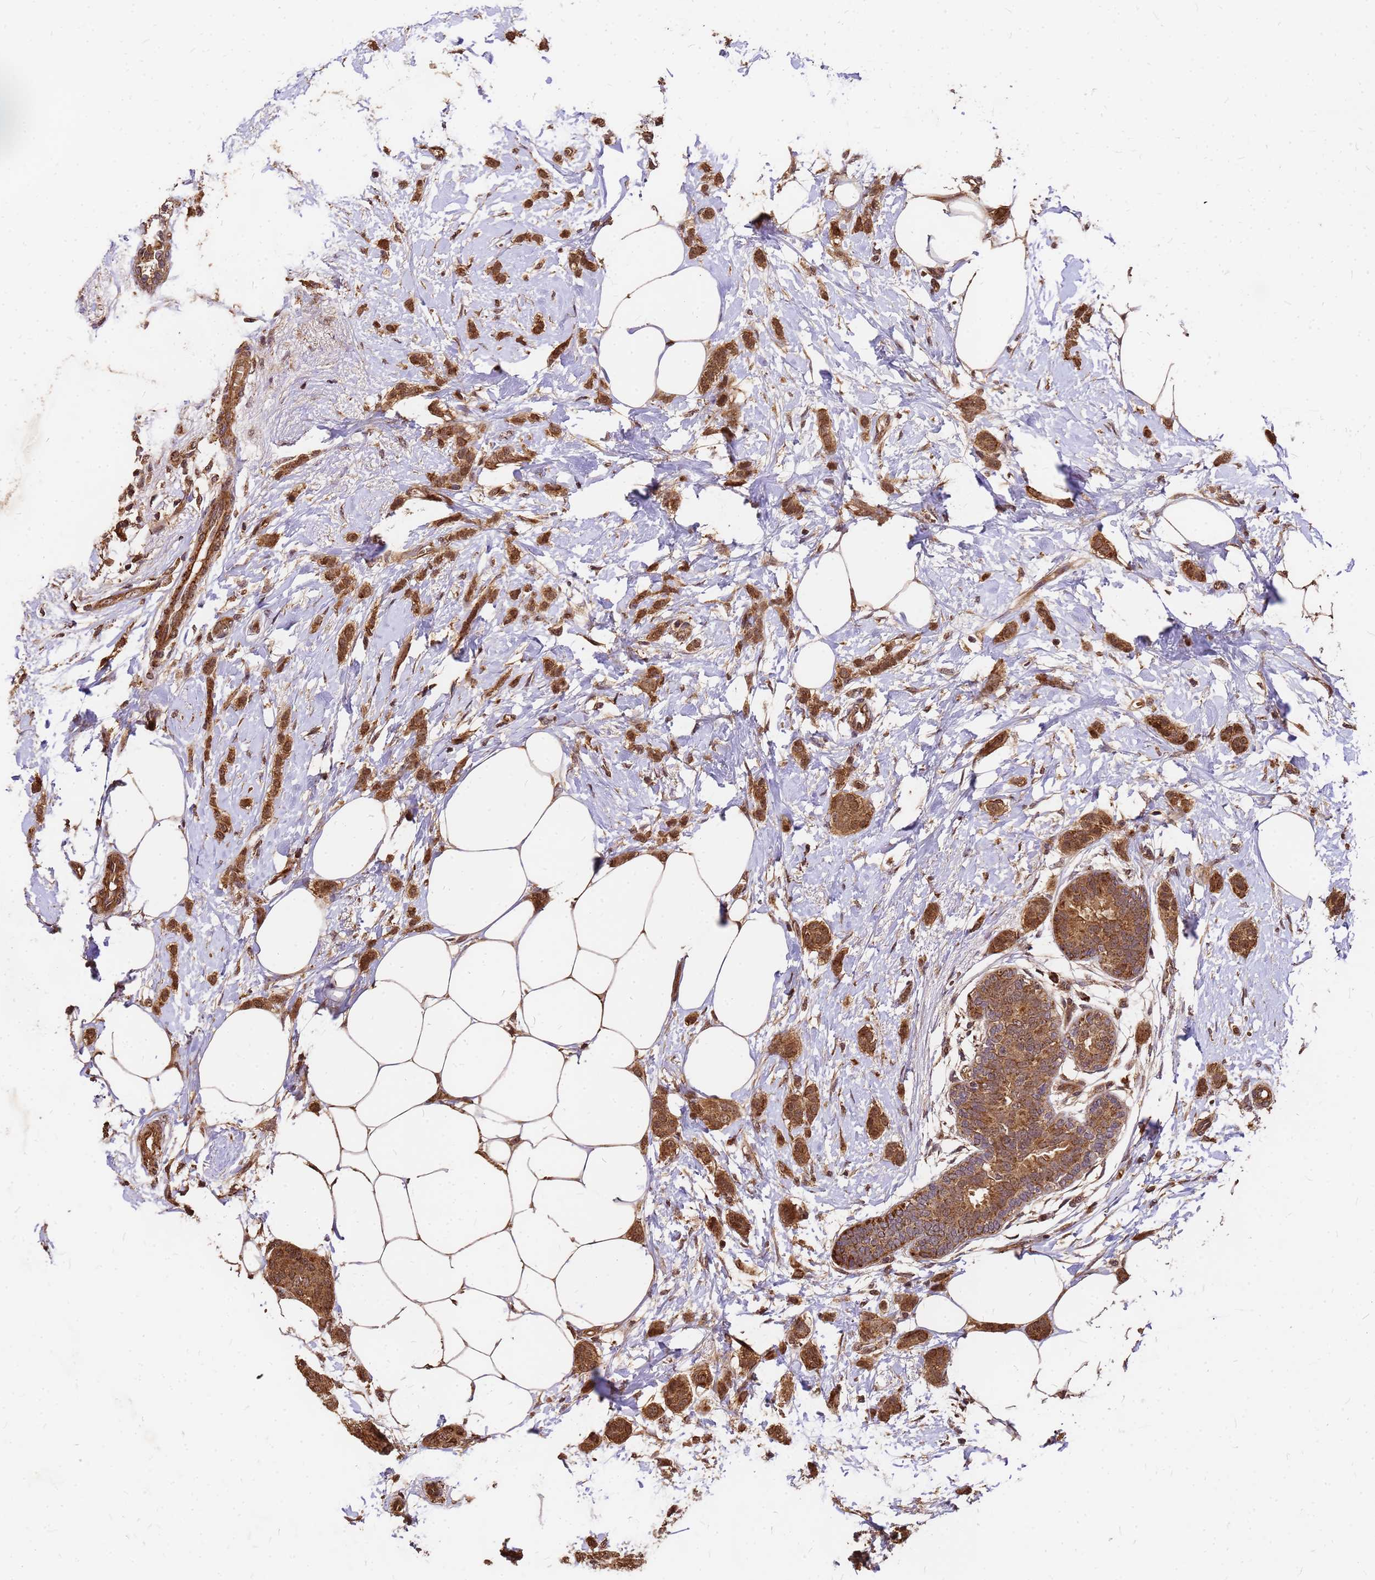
{"staining": {"intensity": "moderate", "quantity": ">75%", "location": "cytoplasmic/membranous,nuclear"}, "tissue": "breast cancer", "cell_type": "Tumor cells", "image_type": "cancer", "snomed": [{"axis": "morphology", "description": "Duct carcinoma"}, {"axis": "topography", "description": "Breast"}], "caption": "A high-resolution histopathology image shows immunohistochemistry staining of breast cancer (intraductal carcinoma), which reveals moderate cytoplasmic/membranous and nuclear expression in approximately >75% of tumor cells.", "gene": "GPATCH8", "patient": {"sex": "female", "age": 72}}